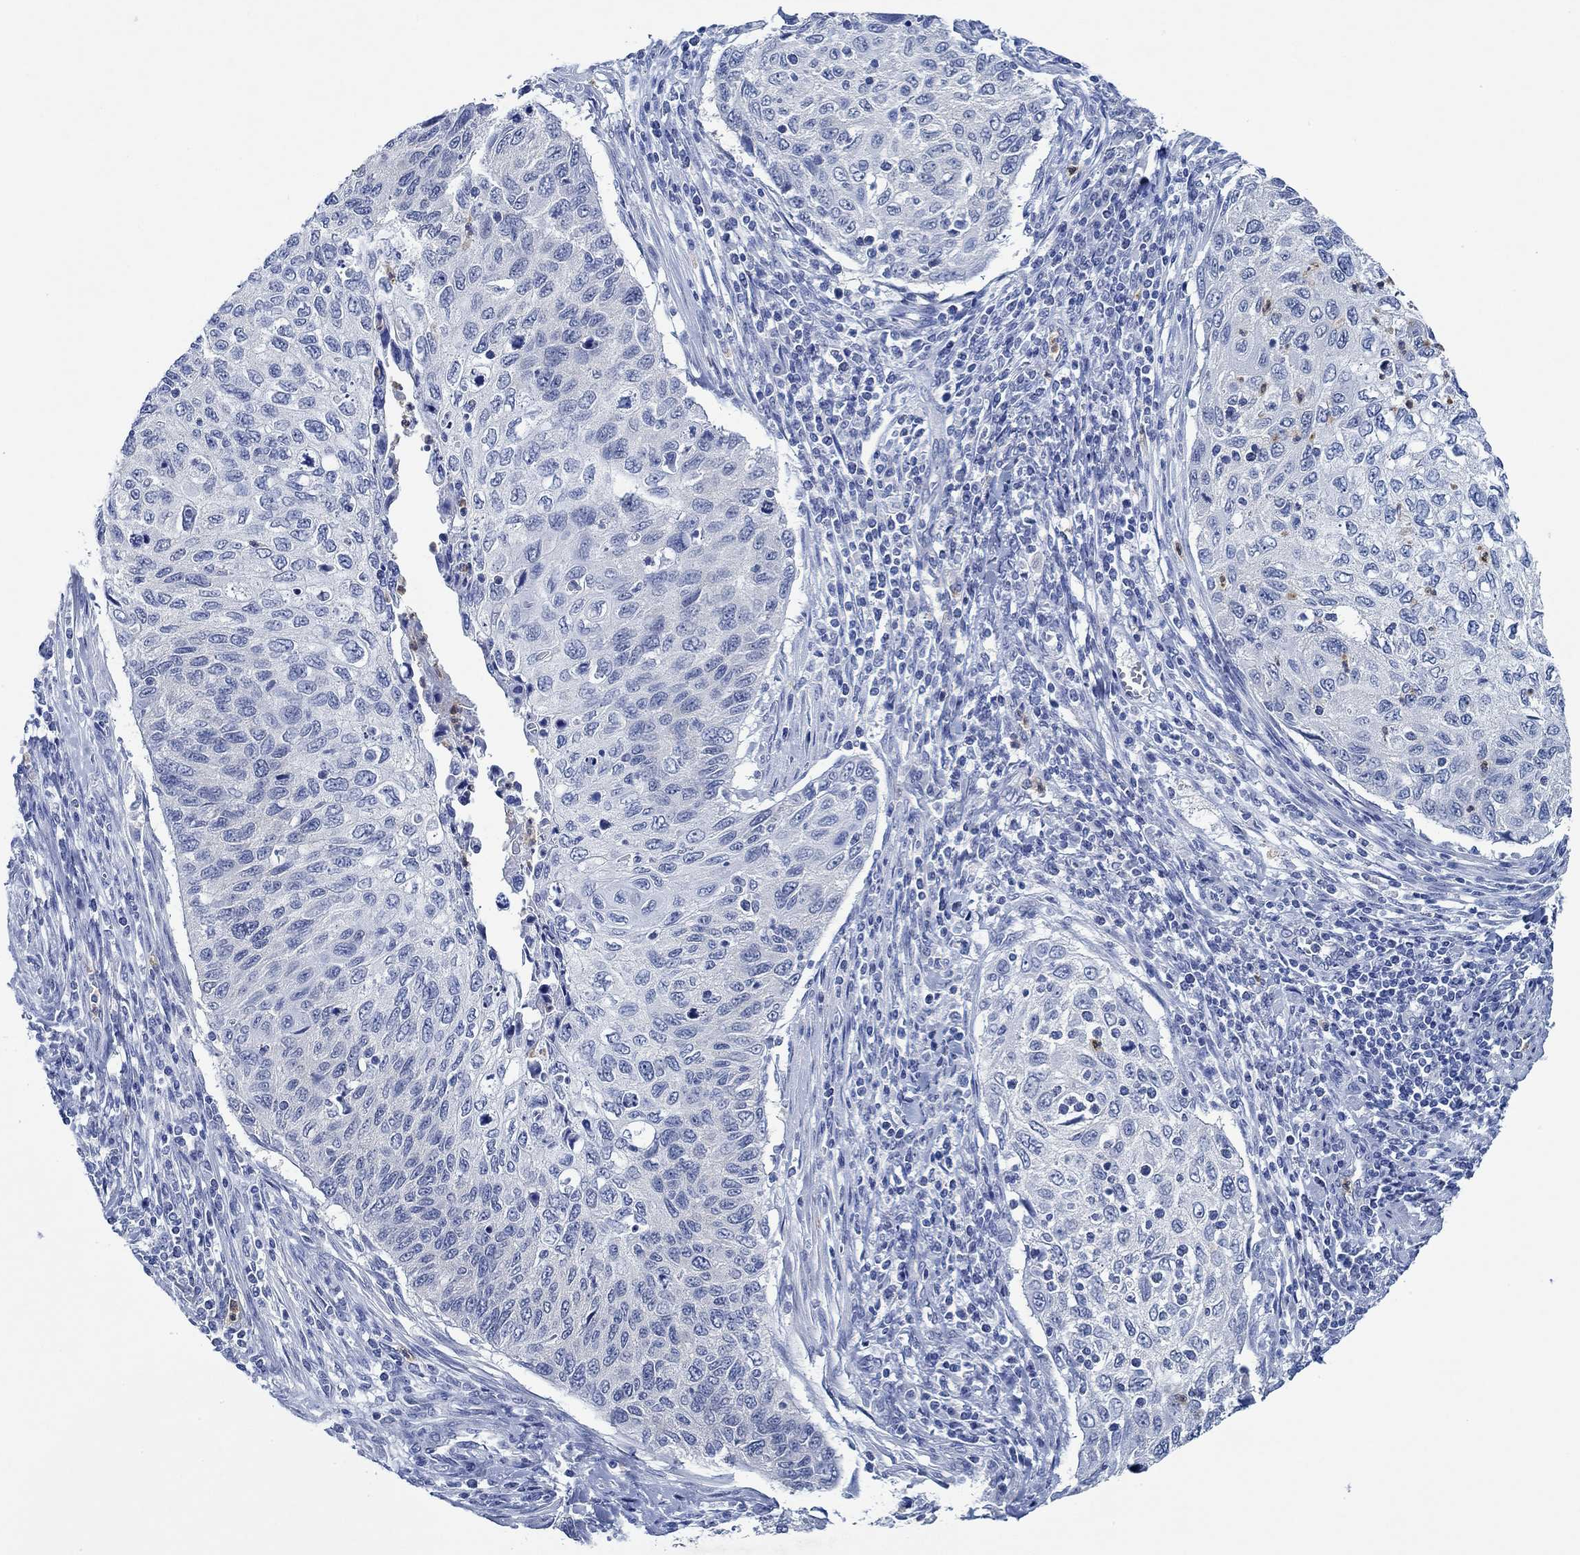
{"staining": {"intensity": "negative", "quantity": "none", "location": "none"}, "tissue": "cervical cancer", "cell_type": "Tumor cells", "image_type": "cancer", "snomed": [{"axis": "morphology", "description": "Squamous cell carcinoma, NOS"}, {"axis": "topography", "description": "Cervix"}], "caption": "Tumor cells show no significant staining in cervical cancer (squamous cell carcinoma). The staining was performed using DAB (3,3'-diaminobenzidine) to visualize the protein expression in brown, while the nuclei were stained in blue with hematoxylin (Magnification: 20x).", "gene": "ZNF671", "patient": {"sex": "female", "age": 70}}